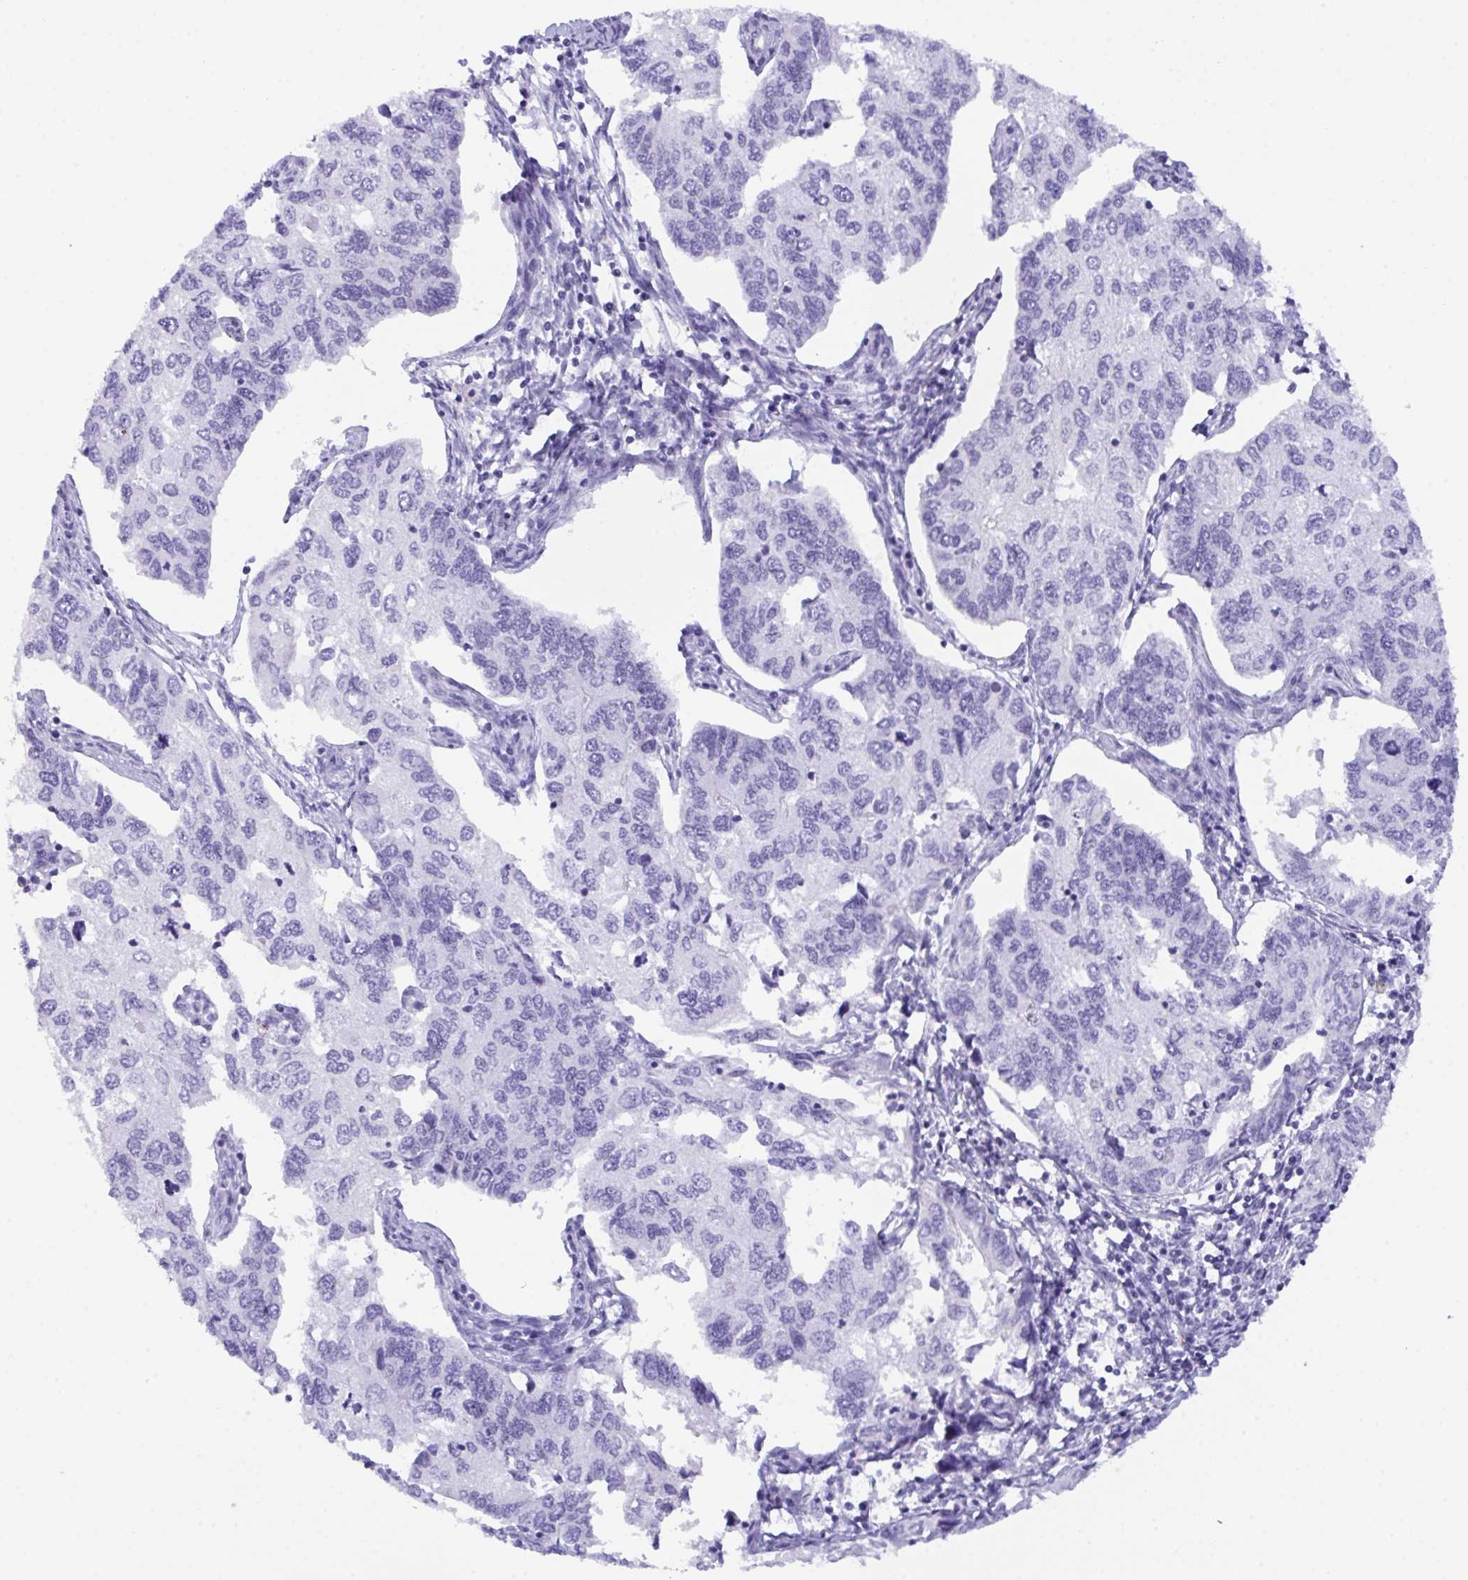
{"staining": {"intensity": "negative", "quantity": "none", "location": "none"}, "tissue": "endometrial cancer", "cell_type": "Tumor cells", "image_type": "cancer", "snomed": [{"axis": "morphology", "description": "Carcinoma, NOS"}, {"axis": "topography", "description": "Uterus"}], "caption": "Immunohistochemistry (IHC) histopathology image of endometrial cancer (carcinoma) stained for a protein (brown), which exhibits no staining in tumor cells.", "gene": "ZNF850", "patient": {"sex": "female", "age": 76}}